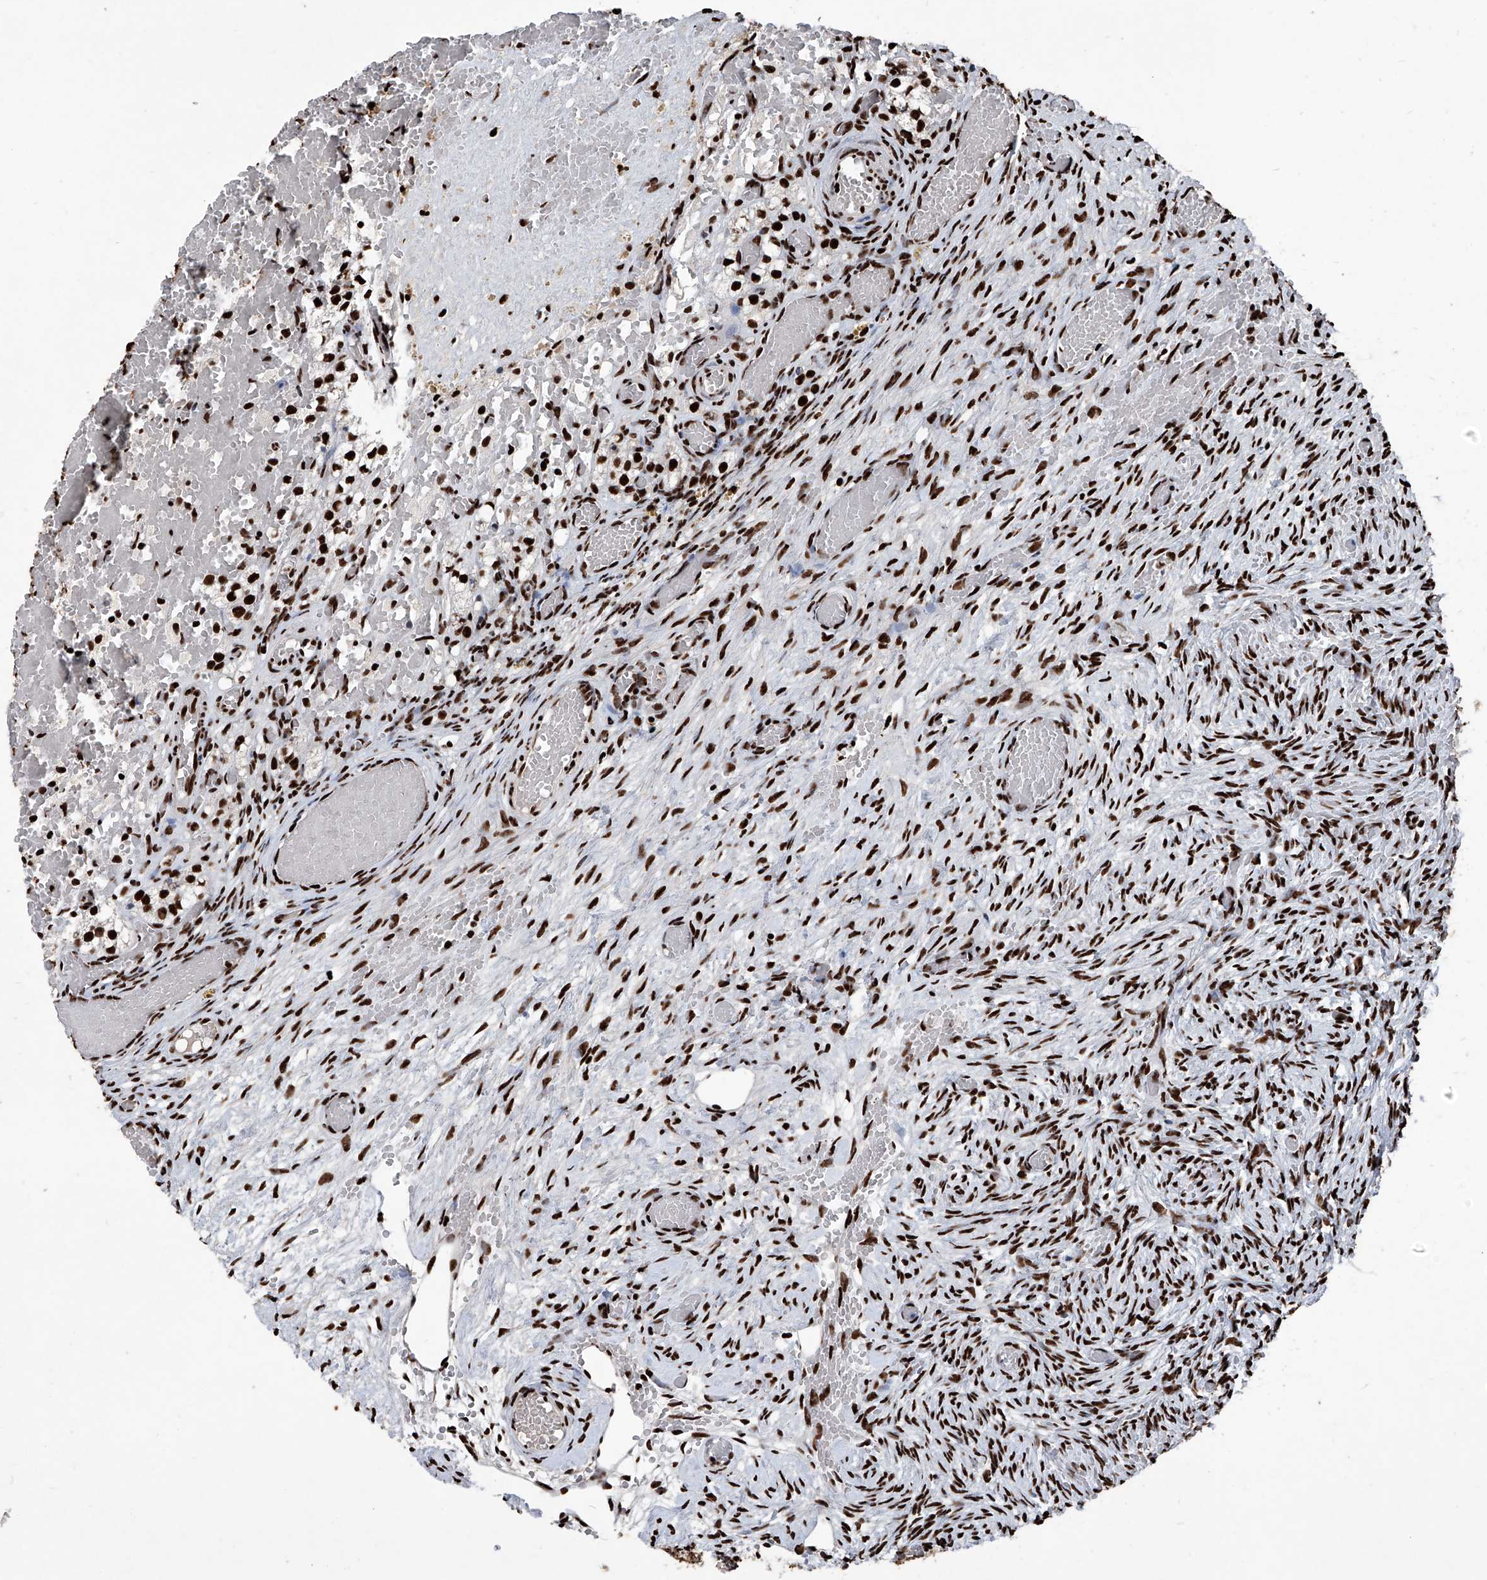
{"staining": {"intensity": "strong", "quantity": ">75%", "location": "nuclear"}, "tissue": "ovary", "cell_type": "Ovarian stroma cells", "image_type": "normal", "snomed": [{"axis": "morphology", "description": "Adenocarcinoma, NOS"}, {"axis": "topography", "description": "Endometrium"}], "caption": "The immunohistochemical stain shows strong nuclear staining in ovarian stroma cells of normal ovary.", "gene": "DDX39B", "patient": {"sex": "female", "age": 32}}